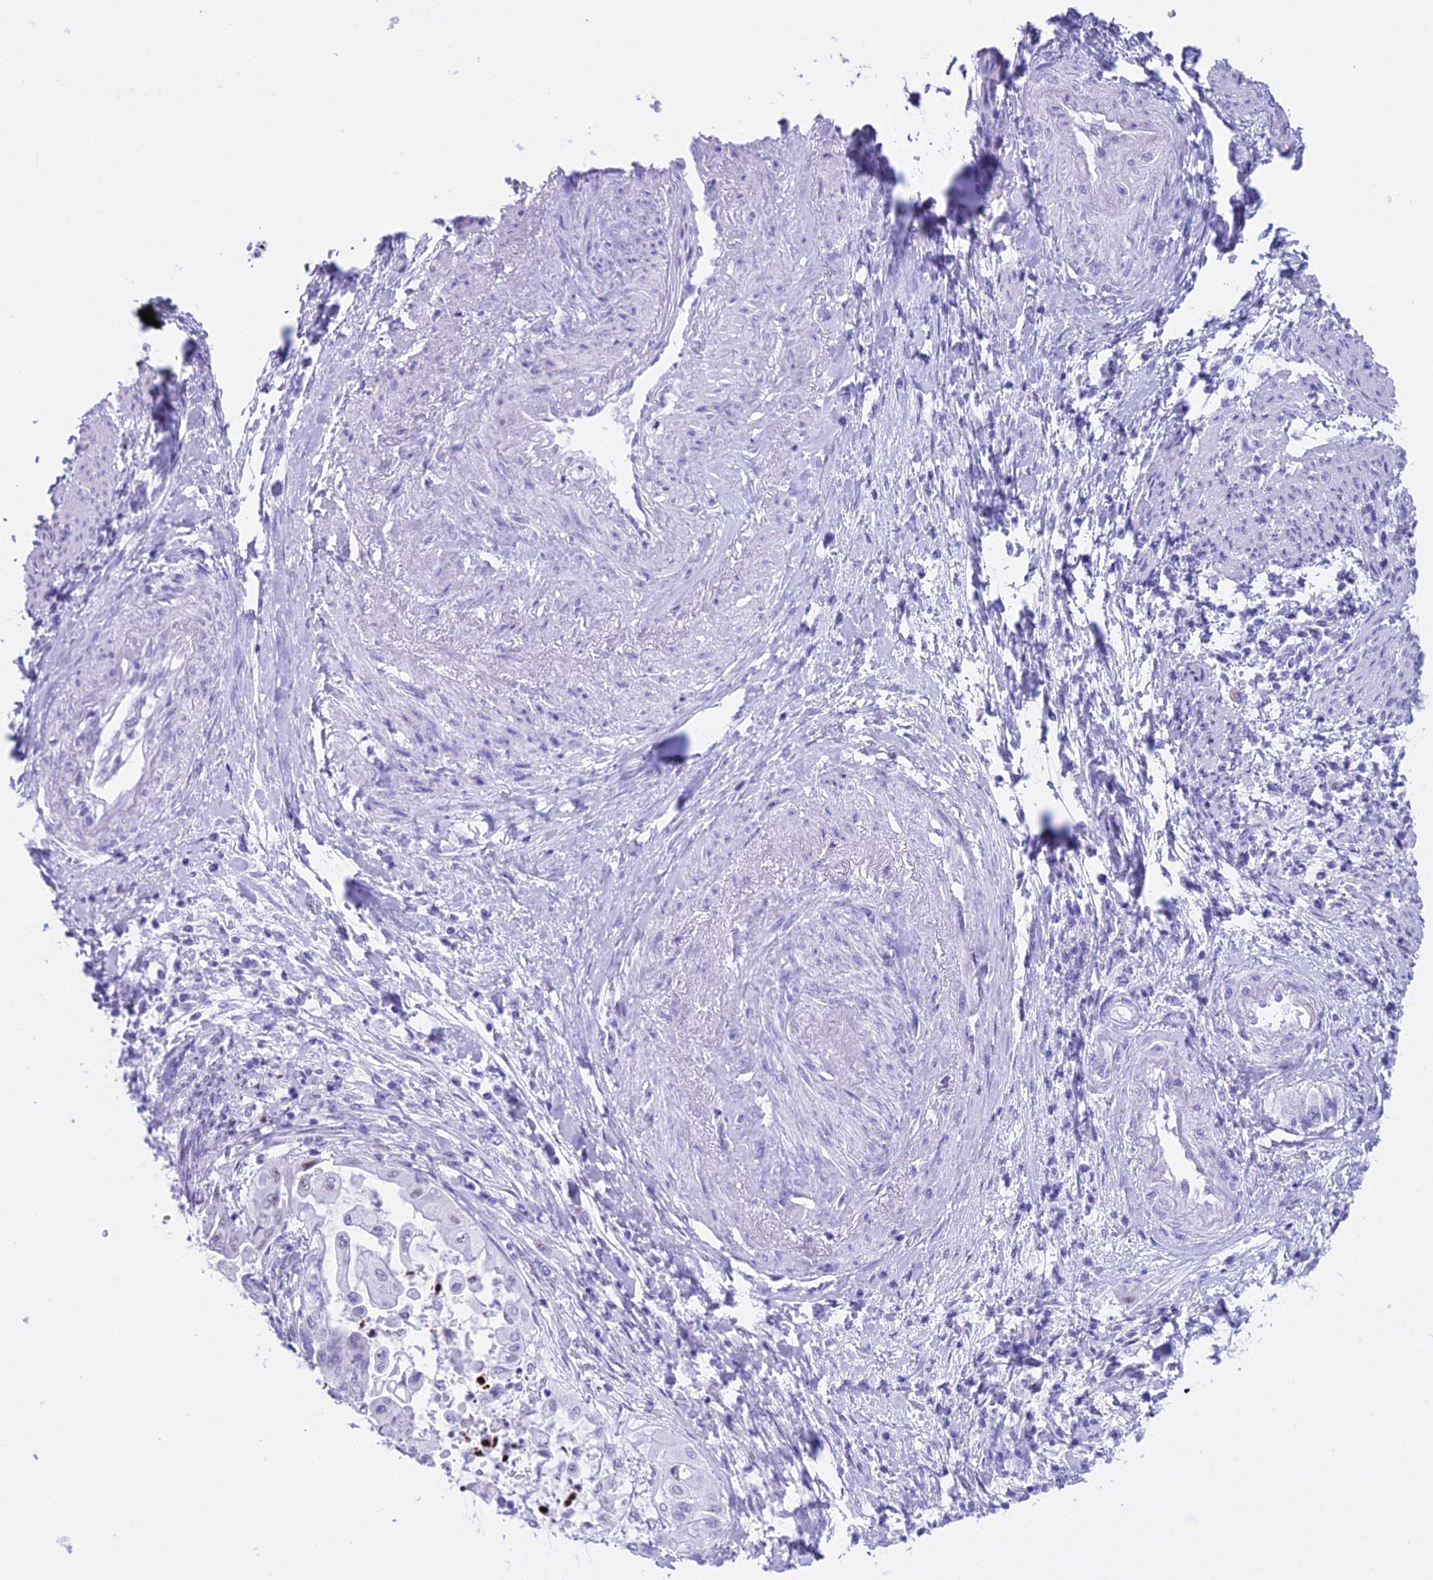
{"staining": {"intensity": "weak", "quantity": "<25%", "location": "nuclear"}, "tissue": "endometrial cancer", "cell_type": "Tumor cells", "image_type": "cancer", "snomed": [{"axis": "morphology", "description": "Adenocarcinoma, NOS"}, {"axis": "topography", "description": "Uterus"}, {"axis": "topography", "description": "Endometrium"}], "caption": "Protein analysis of adenocarcinoma (endometrial) shows no significant staining in tumor cells. Nuclei are stained in blue.", "gene": "RNPS1", "patient": {"sex": "female", "age": 70}}